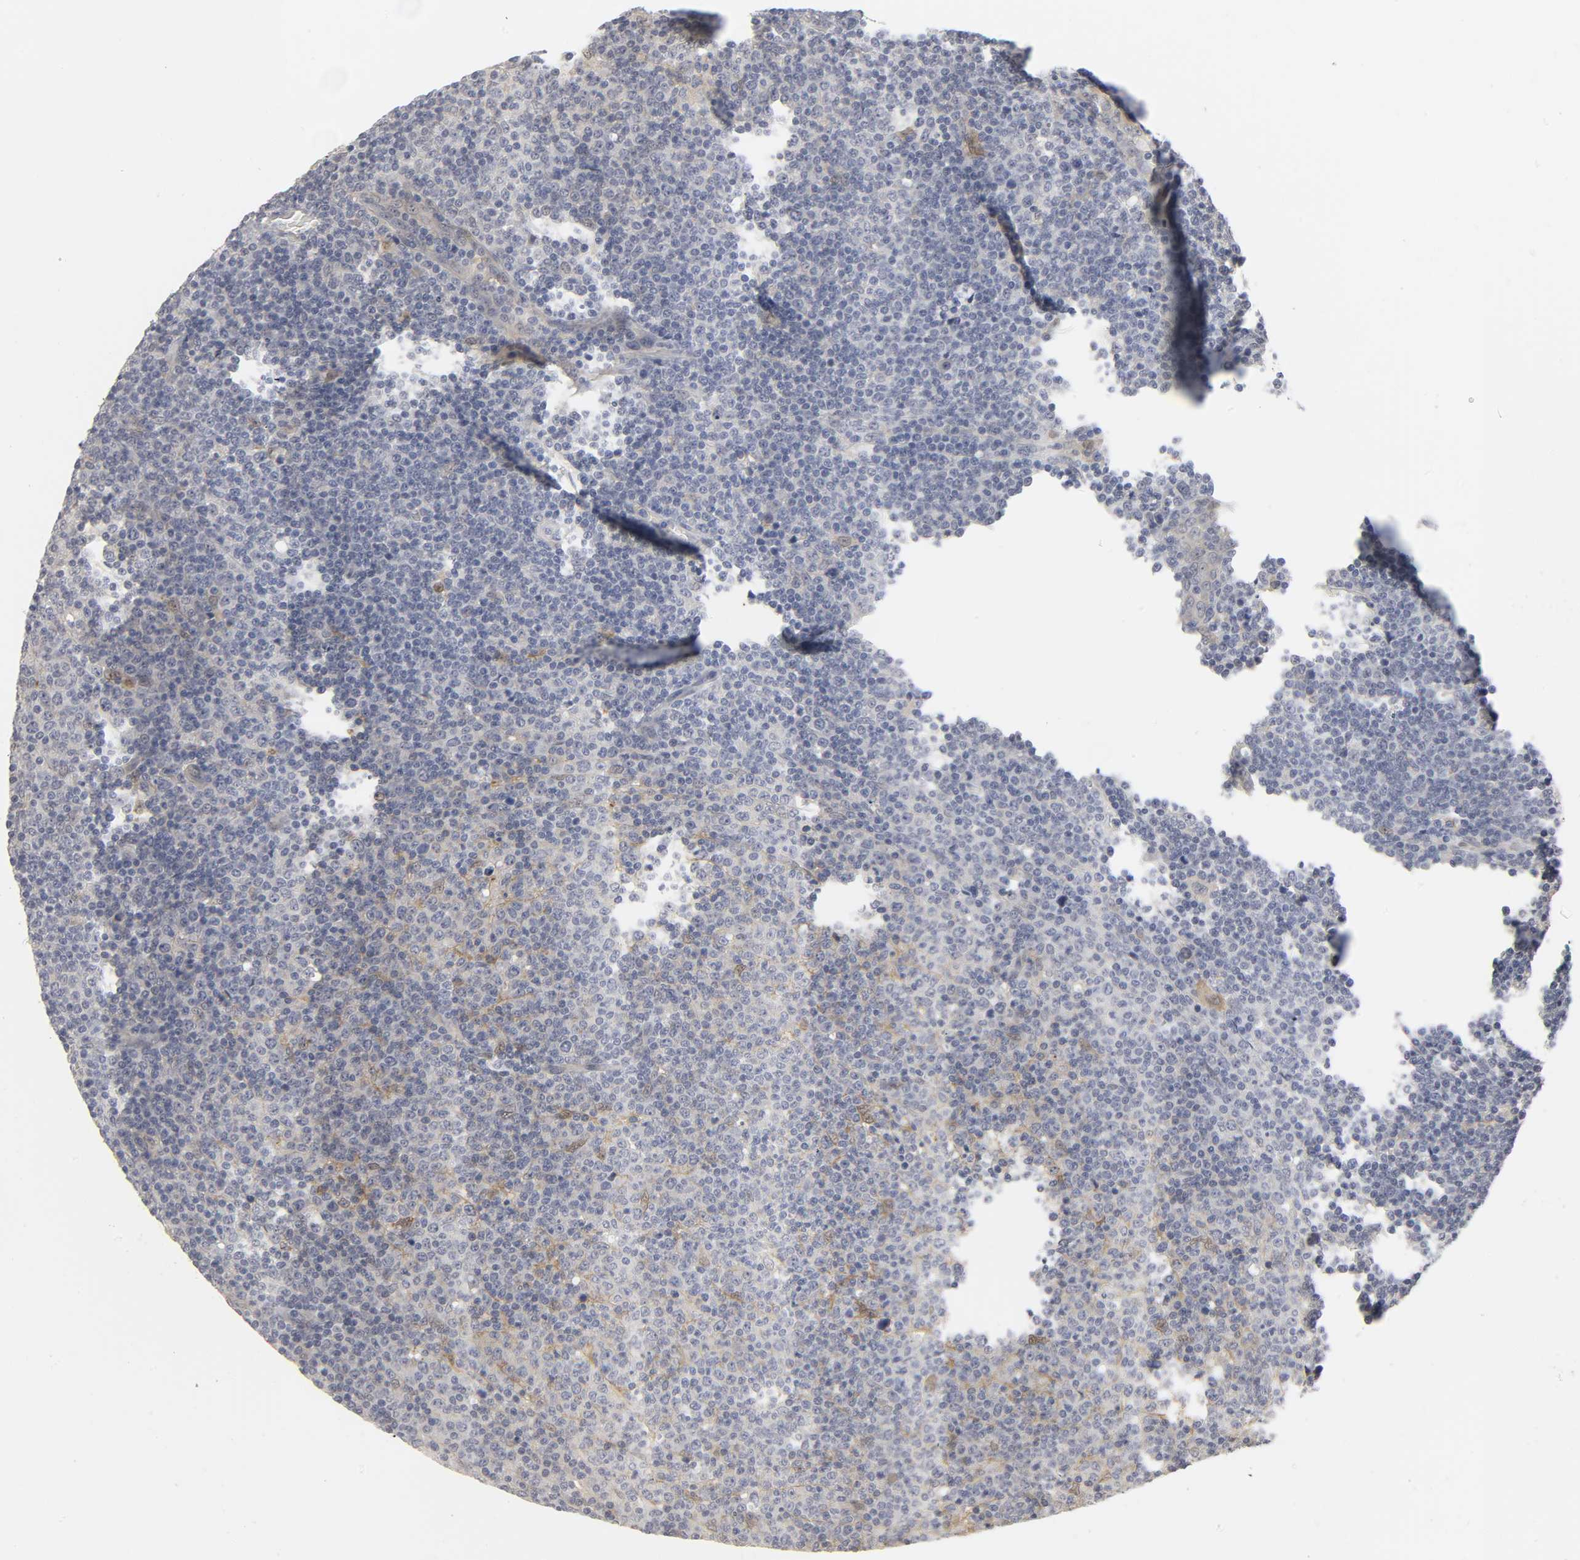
{"staining": {"intensity": "weak", "quantity": "25%-75%", "location": "cytoplasmic/membranous,nuclear"}, "tissue": "lymphoma", "cell_type": "Tumor cells", "image_type": "cancer", "snomed": [{"axis": "morphology", "description": "Malignant lymphoma, non-Hodgkin's type, Low grade"}, {"axis": "topography", "description": "Lymph node"}], "caption": "The immunohistochemical stain labels weak cytoplasmic/membranous and nuclear staining in tumor cells of low-grade malignant lymphoma, non-Hodgkin's type tissue.", "gene": "PDLIM3", "patient": {"sex": "male", "age": 70}}